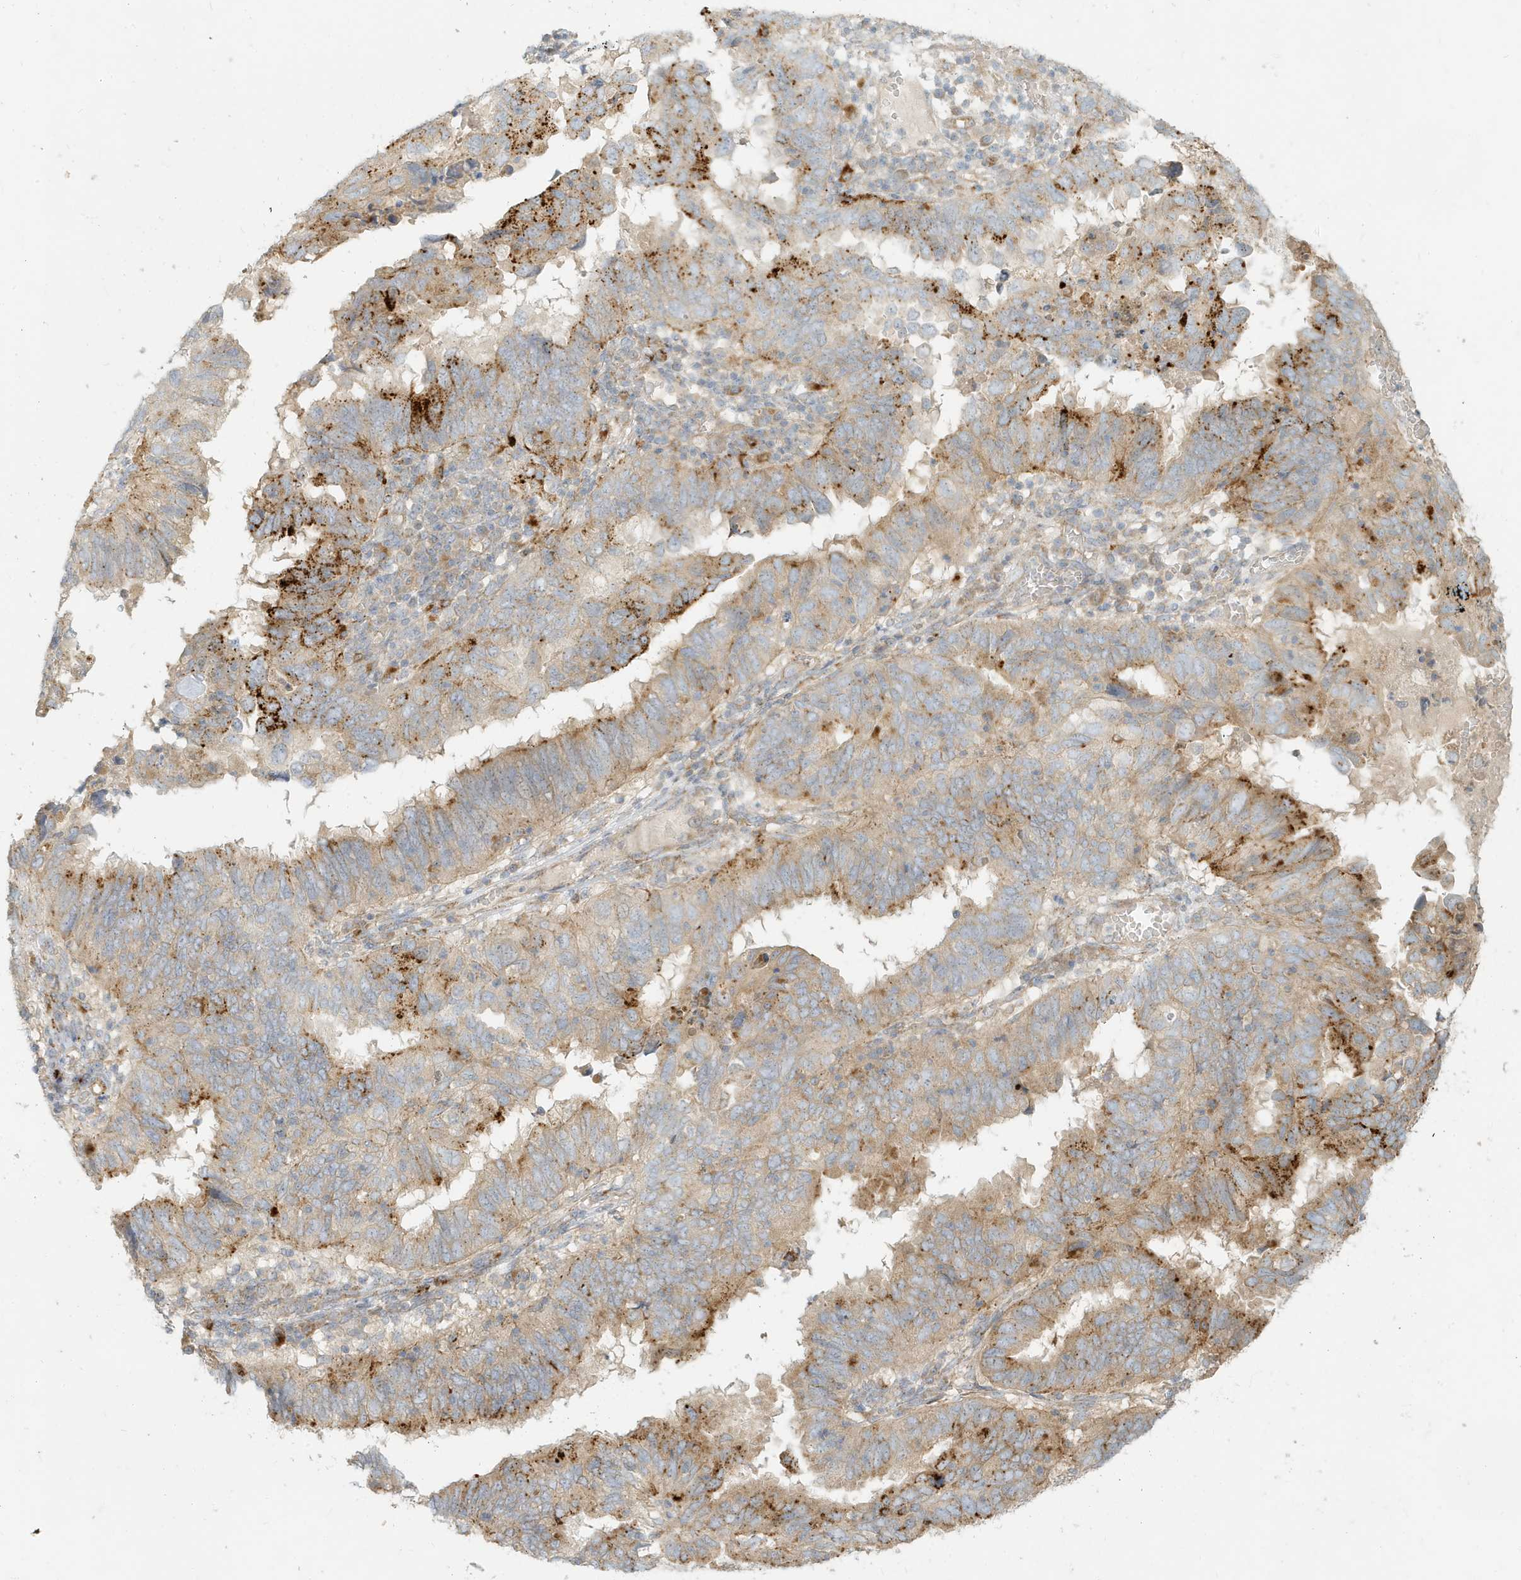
{"staining": {"intensity": "moderate", "quantity": ">75%", "location": "cytoplasmic/membranous"}, "tissue": "endometrial cancer", "cell_type": "Tumor cells", "image_type": "cancer", "snomed": [{"axis": "morphology", "description": "Adenocarcinoma, NOS"}, {"axis": "topography", "description": "Uterus"}], "caption": "Moderate cytoplasmic/membranous expression is appreciated in approximately >75% of tumor cells in endometrial cancer.", "gene": "MCOLN1", "patient": {"sex": "female", "age": 77}}